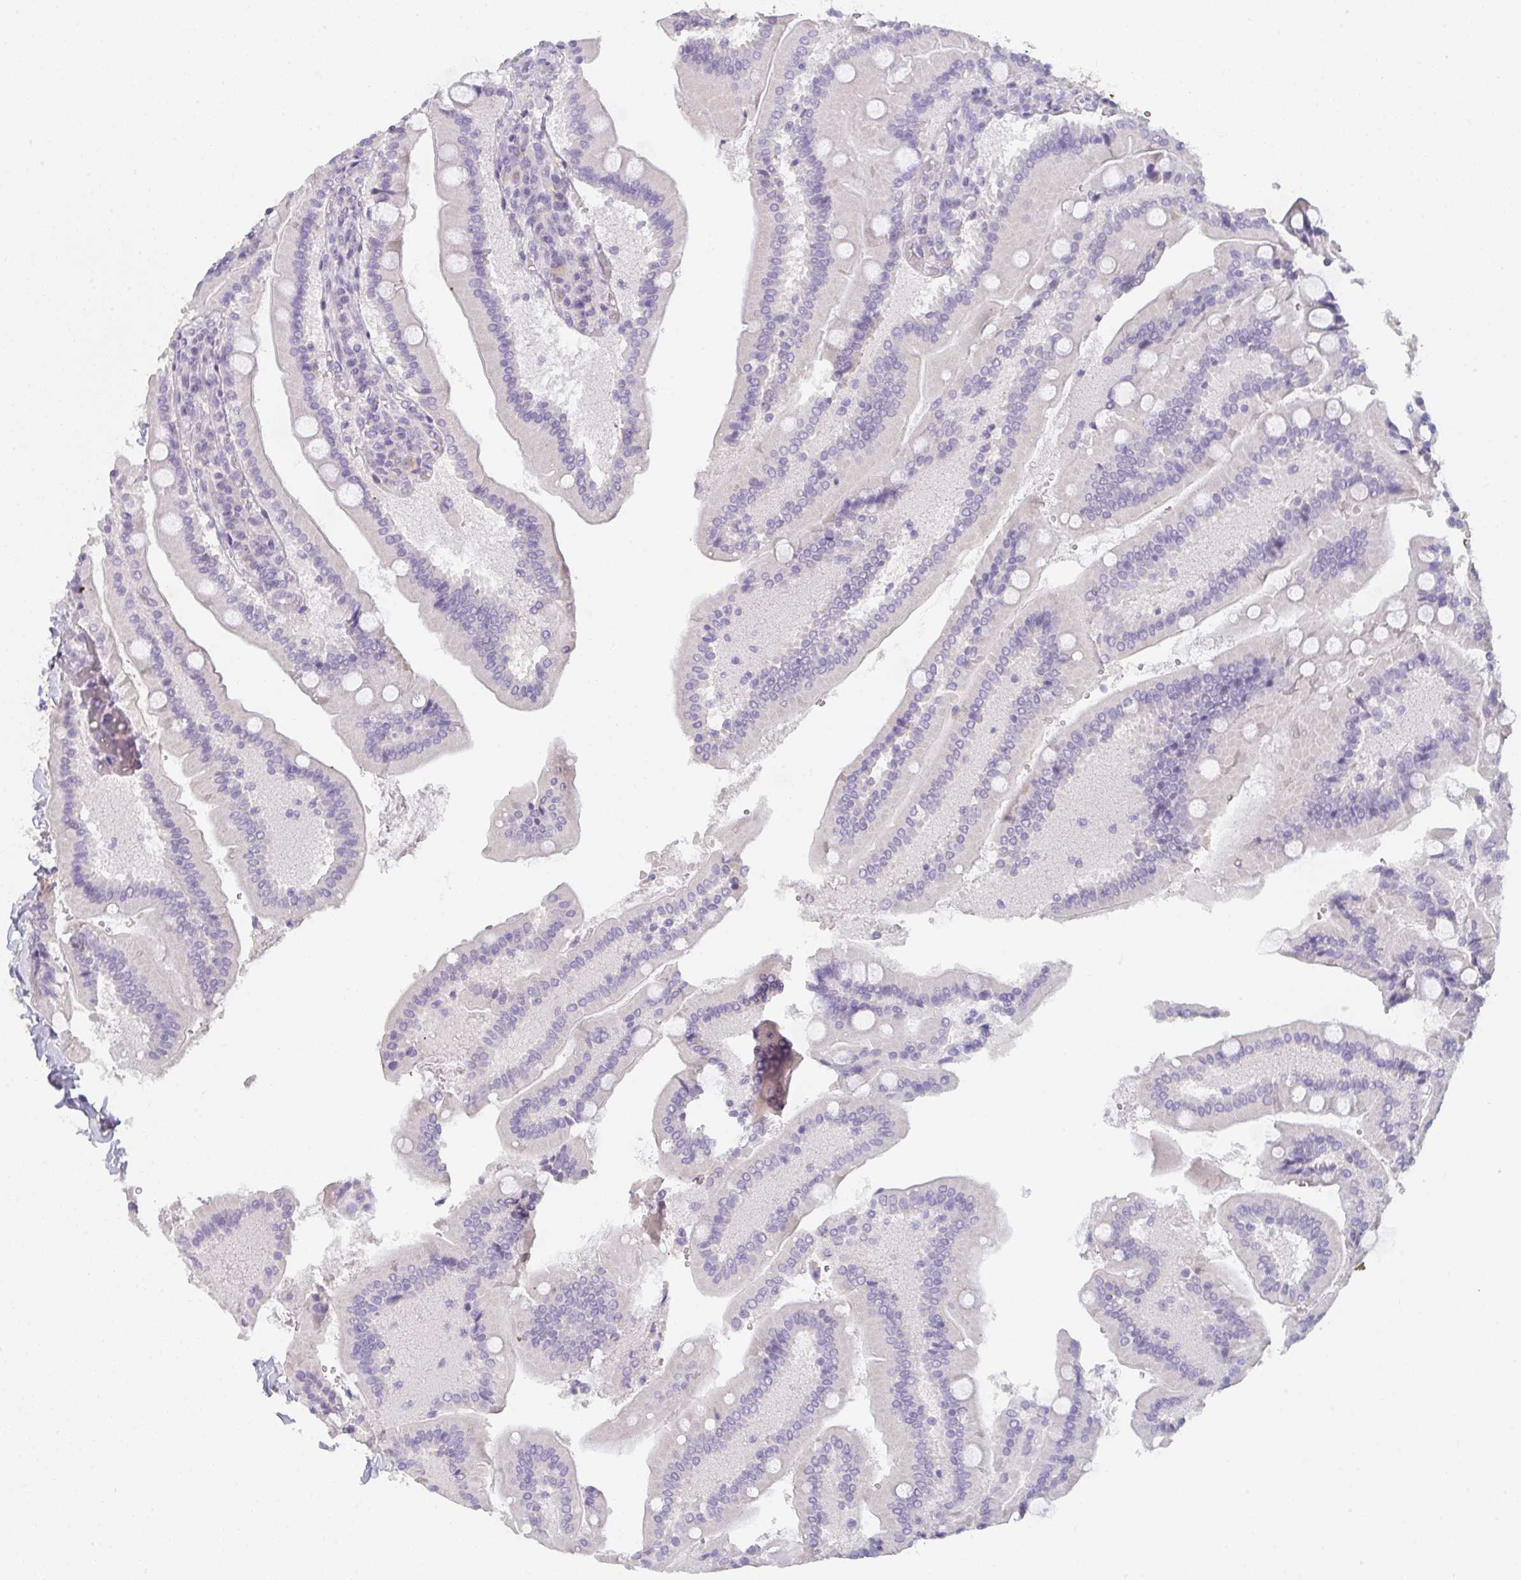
{"staining": {"intensity": "negative", "quantity": "none", "location": "none"}, "tissue": "duodenum", "cell_type": "Glandular cells", "image_type": "normal", "snomed": [{"axis": "morphology", "description": "Normal tissue, NOS"}, {"axis": "topography", "description": "Duodenum"}], "caption": "Immunohistochemistry micrograph of unremarkable duodenum: duodenum stained with DAB (3,3'-diaminobenzidine) exhibits no significant protein positivity in glandular cells. The staining is performed using DAB (3,3'-diaminobenzidine) brown chromogen with nuclei counter-stained in using hematoxylin.", "gene": "C1QTNF8", "patient": {"sex": "female", "age": 62}}